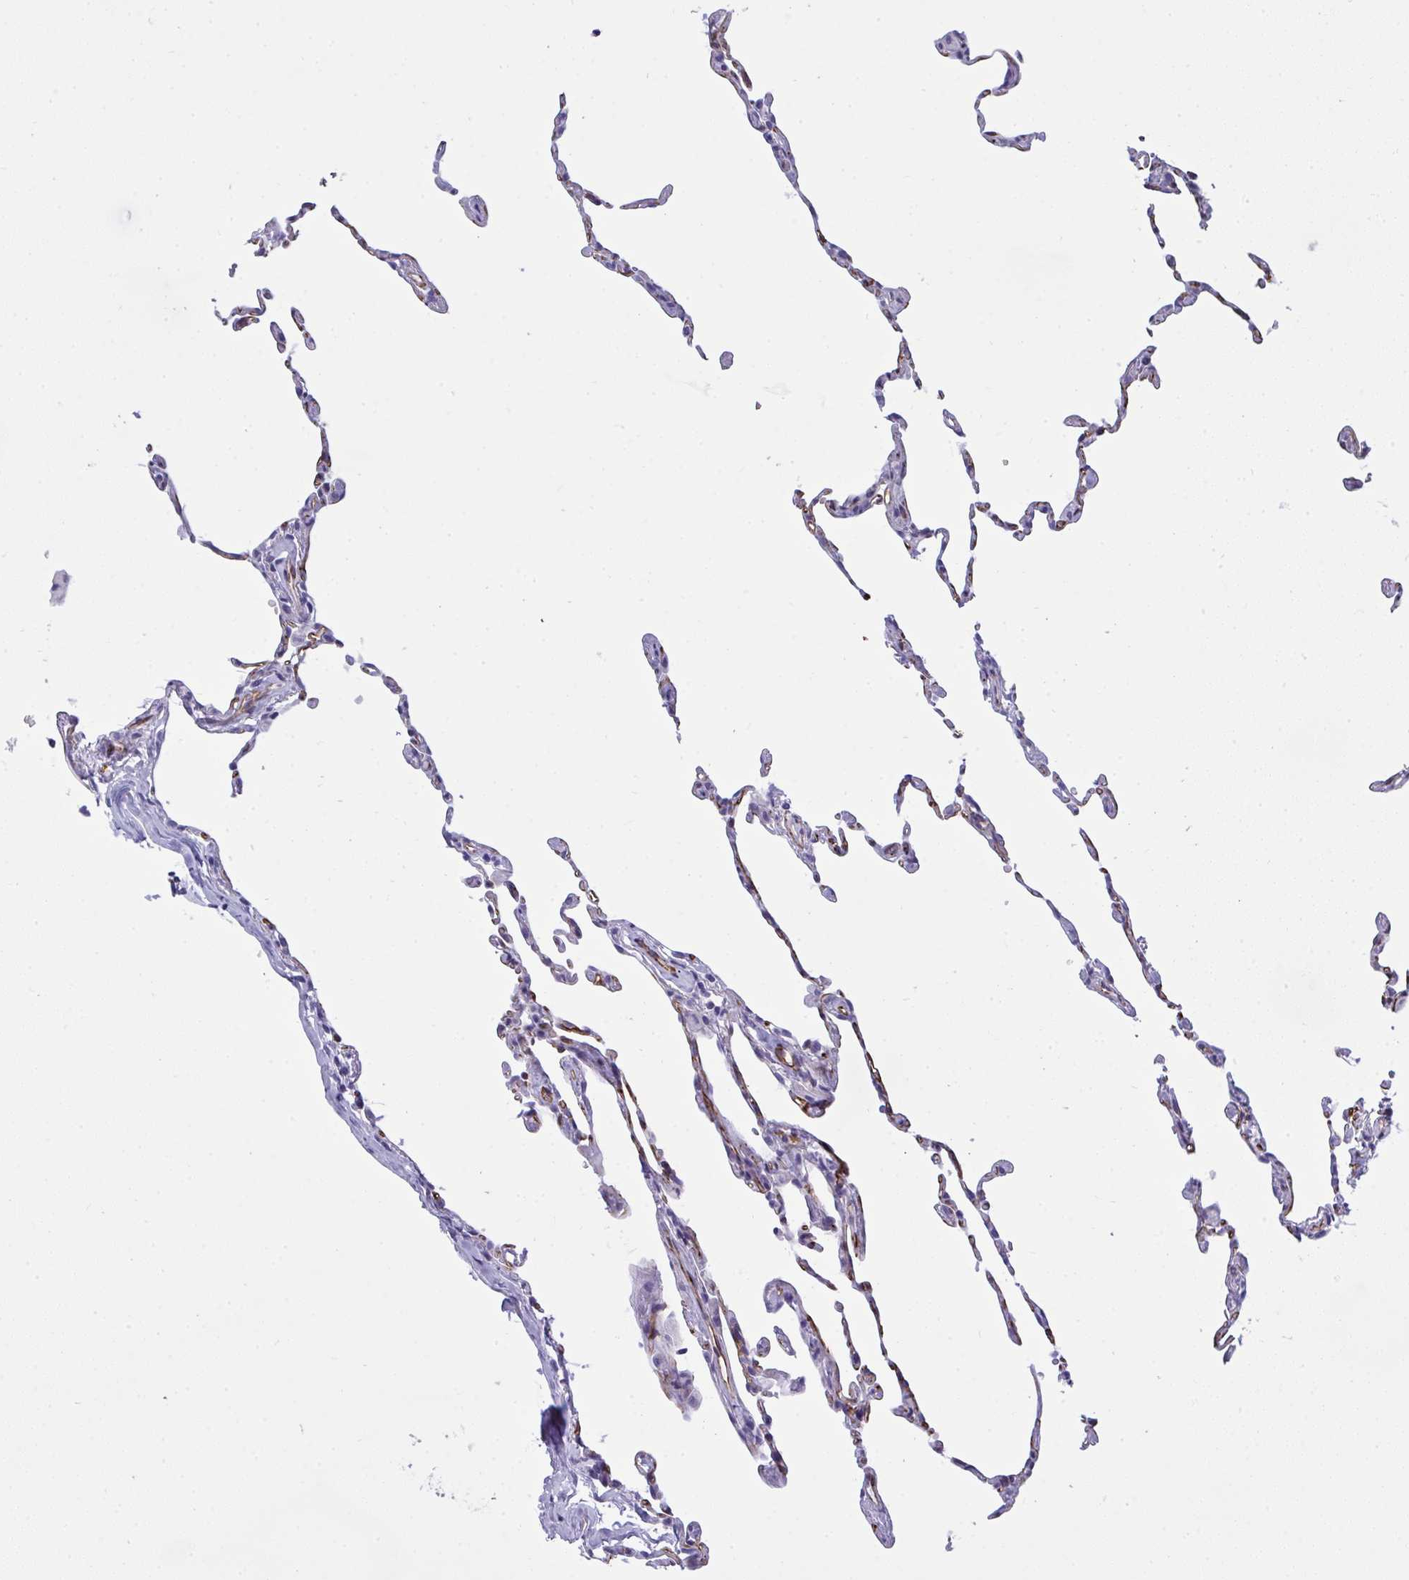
{"staining": {"intensity": "negative", "quantity": "none", "location": "none"}, "tissue": "lung", "cell_type": "Alveolar cells", "image_type": "normal", "snomed": [{"axis": "morphology", "description": "Normal tissue, NOS"}, {"axis": "topography", "description": "Lung"}], "caption": "This is a histopathology image of immunohistochemistry (IHC) staining of unremarkable lung, which shows no staining in alveolar cells. The staining is performed using DAB brown chromogen with nuclei counter-stained in using hematoxylin.", "gene": "SLC35B1", "patient": {"sex": "female", "age": 57}}